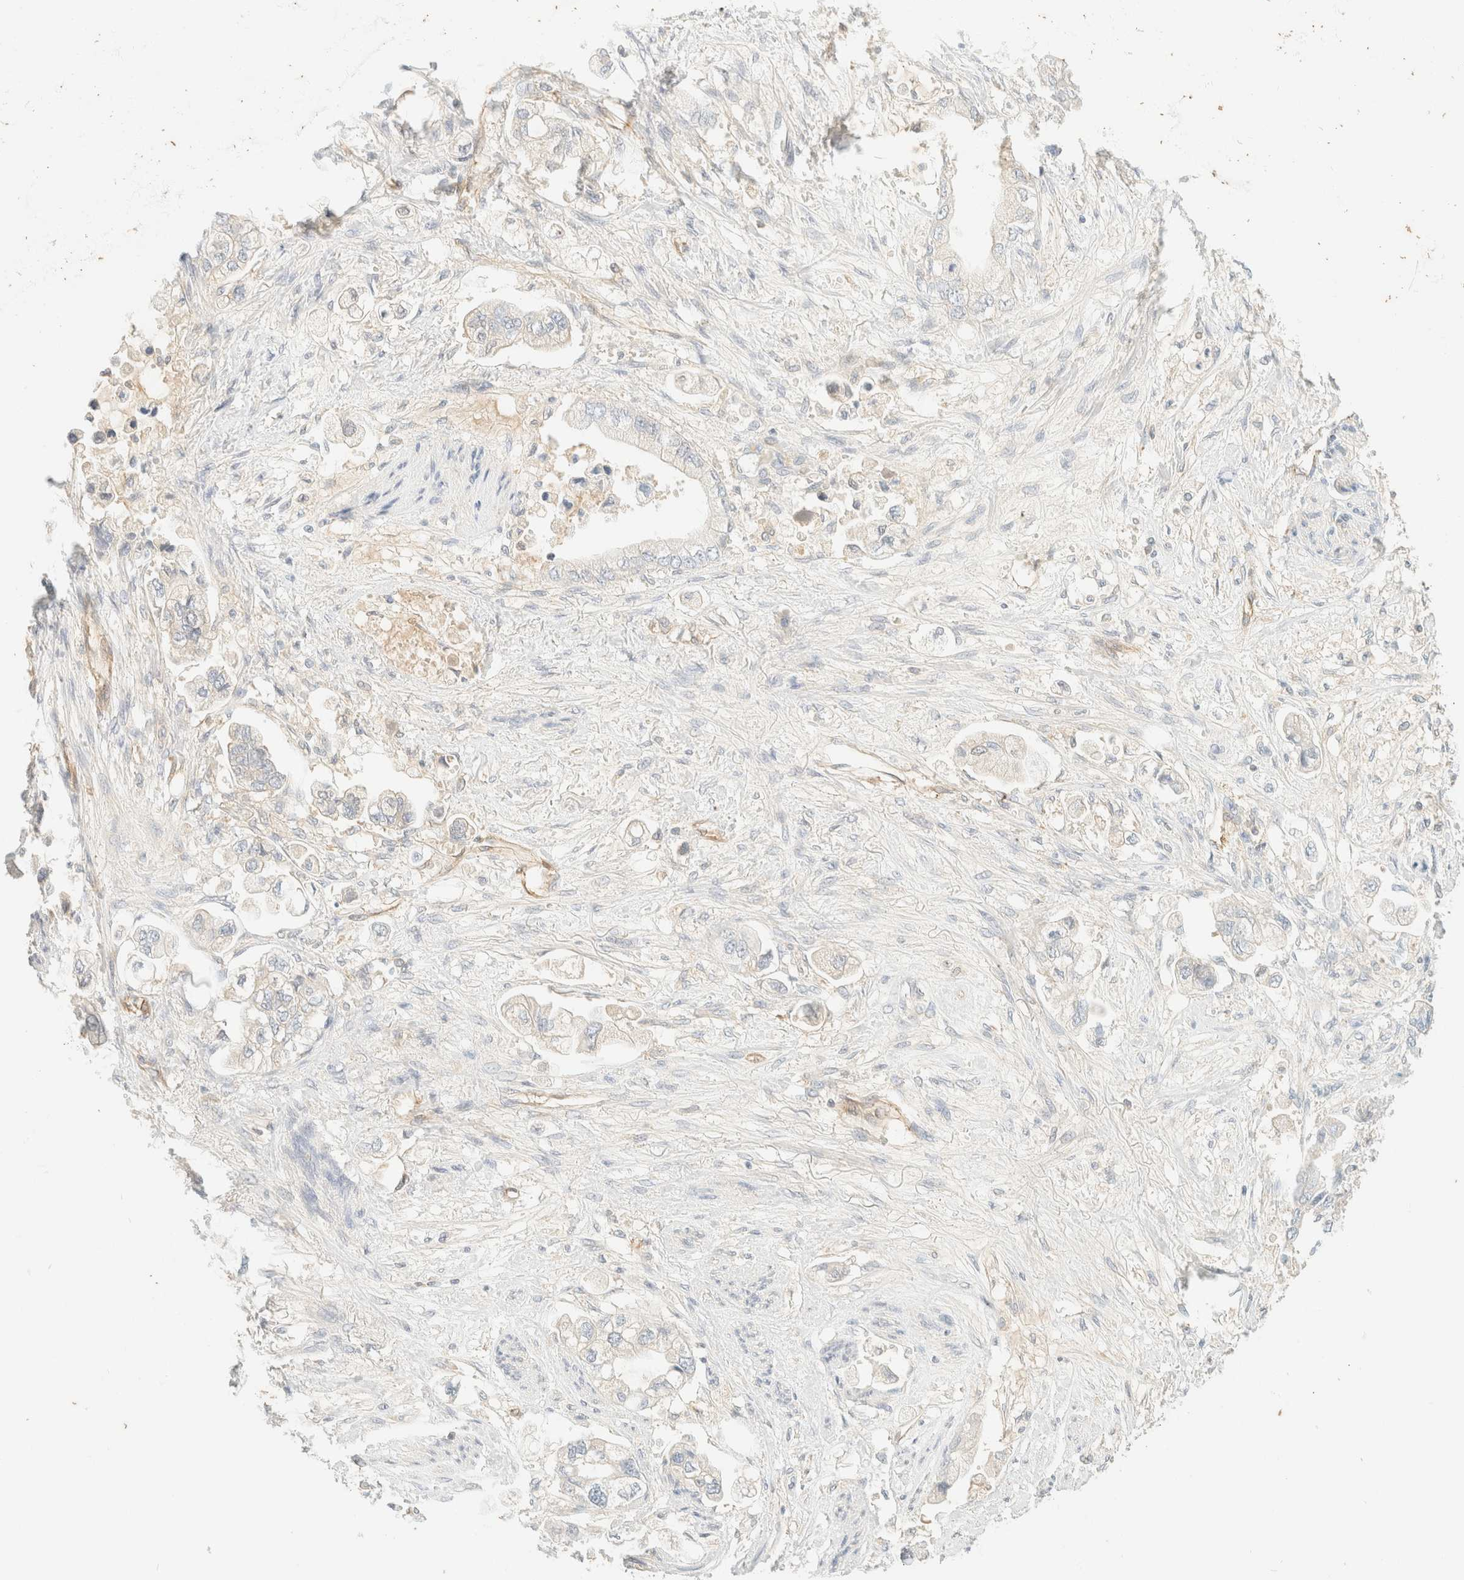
{"staining": {"intensity": "negative", "quantity": "none", "location": "none"}, "tissue": "stomach cancer", "cell_type": "Tumor cells", "image_type": "cancer", "snomed": [{"axis": "morphology", "description": "Adenocarcinoma, NOS"}, {"axis": "topography", "description": "Stomach"}], "caption": "Tumor cells are negative for brown protein staining in stomach cancer.", "gene": "FHOD1", "patient": {"sex": "male", "age": 62}}